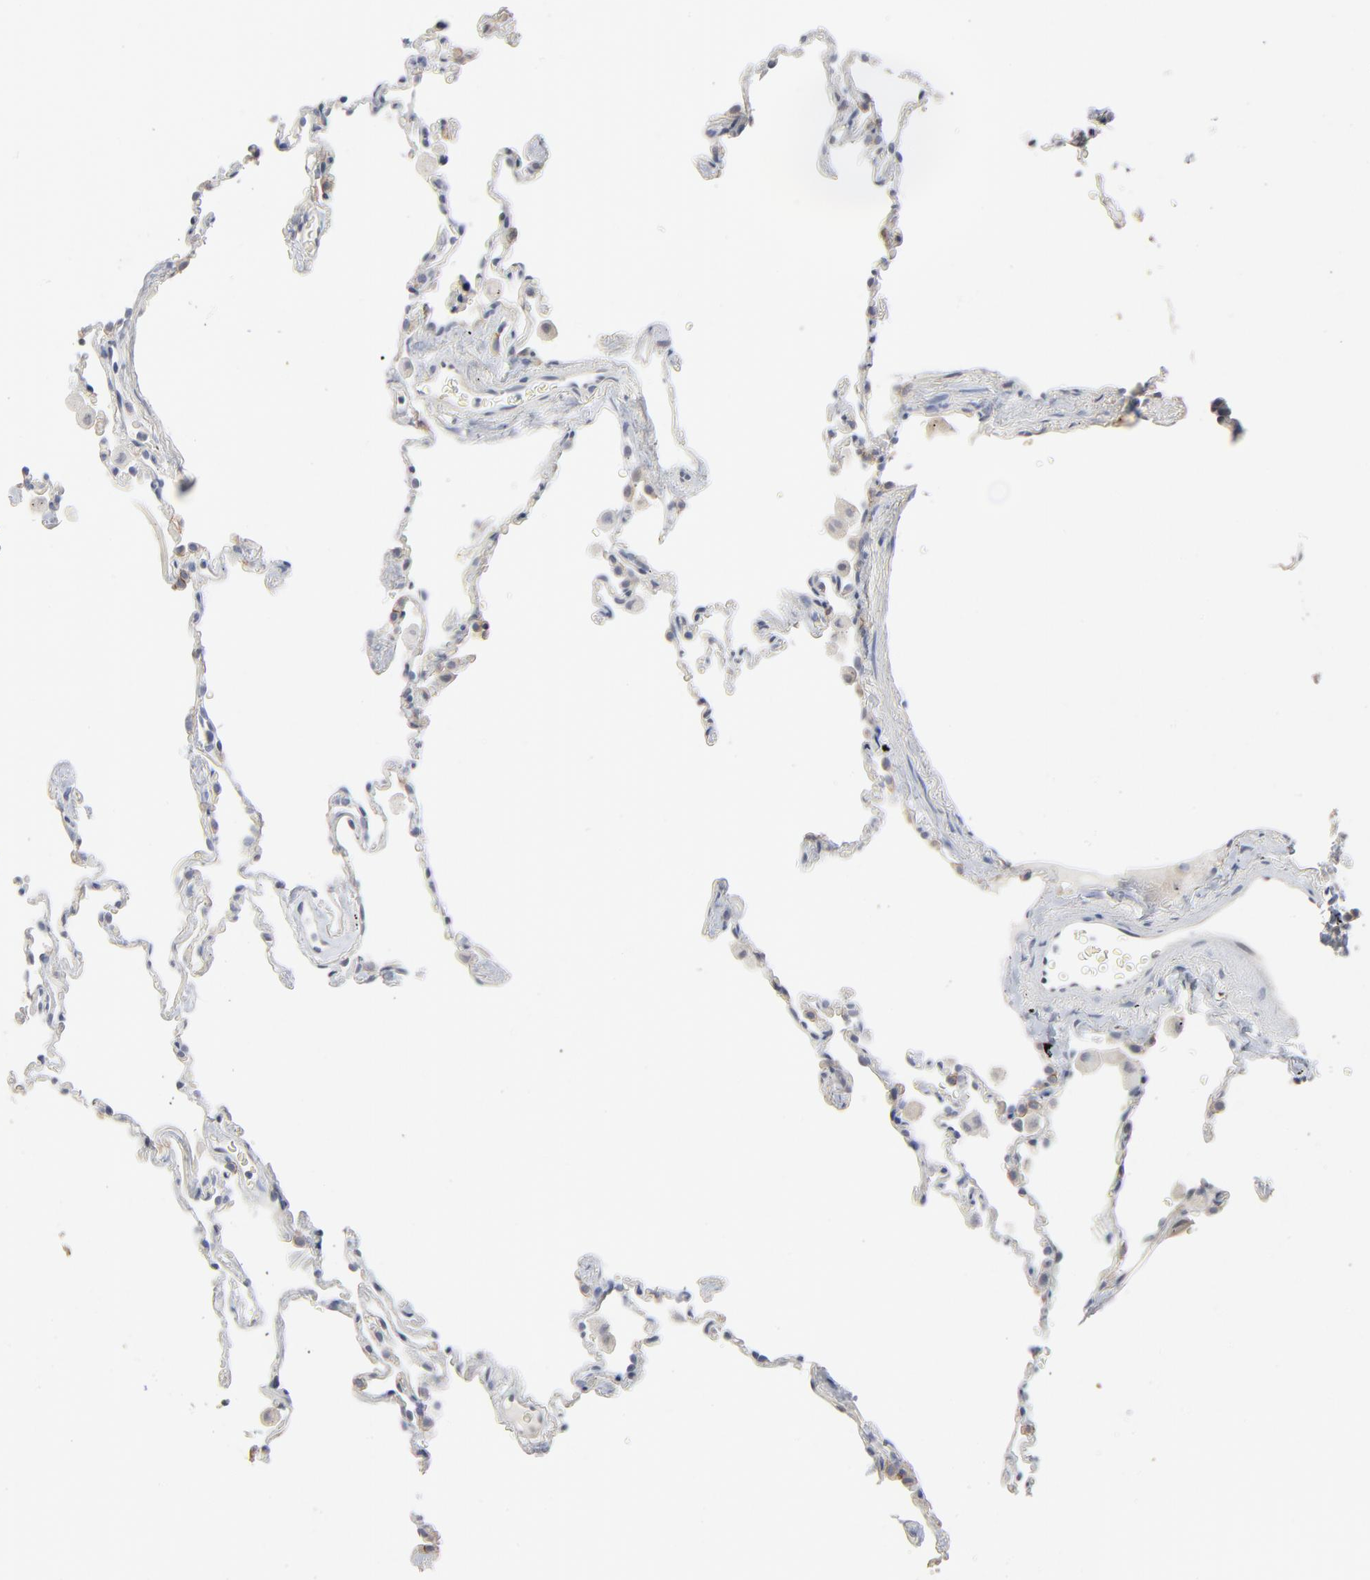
{"staining": {"intensity": "weak", "quantity": "25%-75%", "location": "cytoplasmic/membranous"}, "tissue": "lung", "cell_type": "Alveolar cells", "image_type": "normal", "snomed": [{"axis": "morphology", "description": "Normal tissue, NOS"}, {"axis": "morphology", "description": "Soft tissue tumor metastatic"}, {"axis": "topography", "description": "Lung"}], "caption": "Brown immunohistochemical staining in benign lung exhibits weak cytoplasmic/membranous positivity in approximately 25%-75% of alveolar cells.", "gene": "EPCAM", "patient": {"sex": "male", "age": 59}}